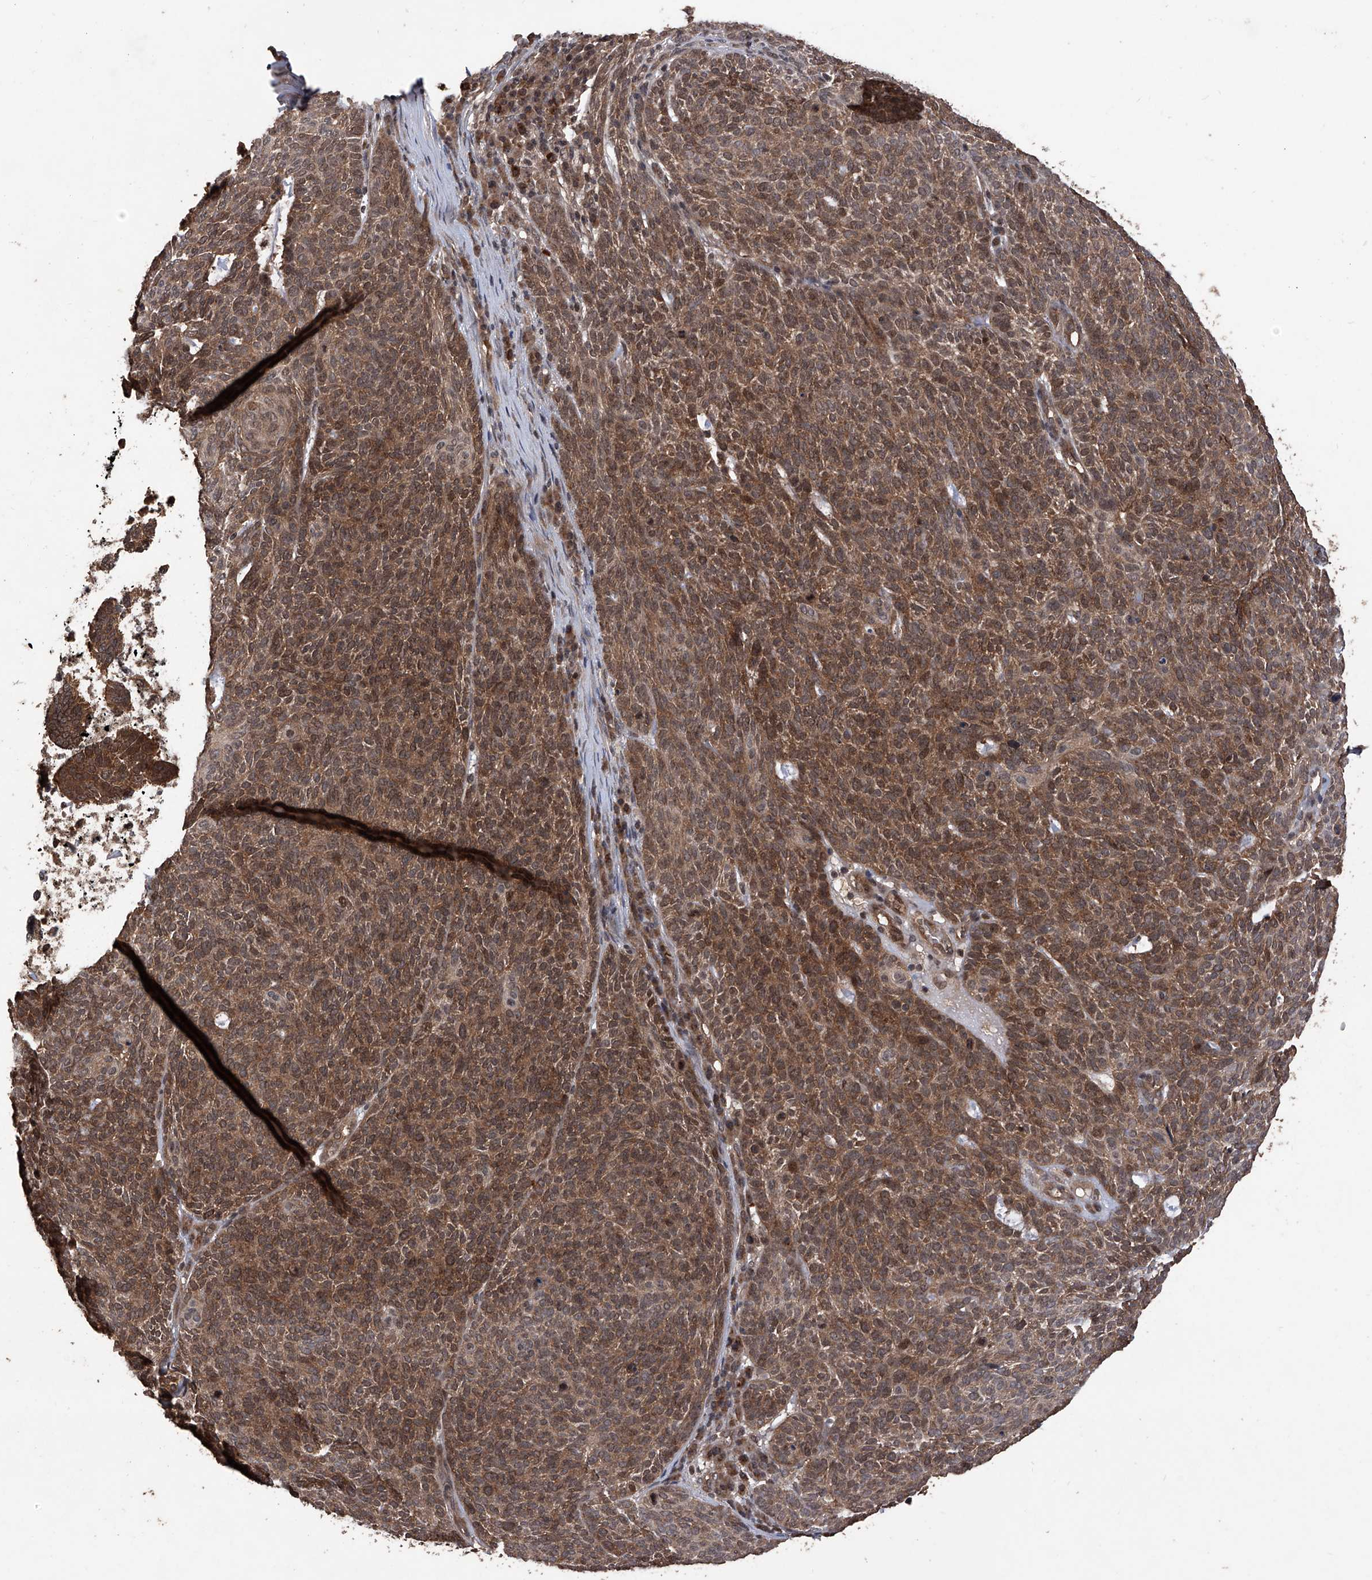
{"staining": {"intensity": "moderate", "quantity": ">75%", "location": "cytoplasmic/membranous,nuclear"}, "tissue": "skin cancer", "cell_type": "Tumor cells", "image_type": "cancer", "snomed": [{"axis": "morphology", "description": "Squamous cell carcinoma, NOS"}, {"axis": "topography", "description": "Skin"}], "caption": "A brown stain highlights moderate cytoplasmic/membranous and nuclear expression of a protein in human squamous cell carcinoma (skin) tumor cells.", "gene": "LYSMD4", "patient": {"sex": "female", "age": 90}}